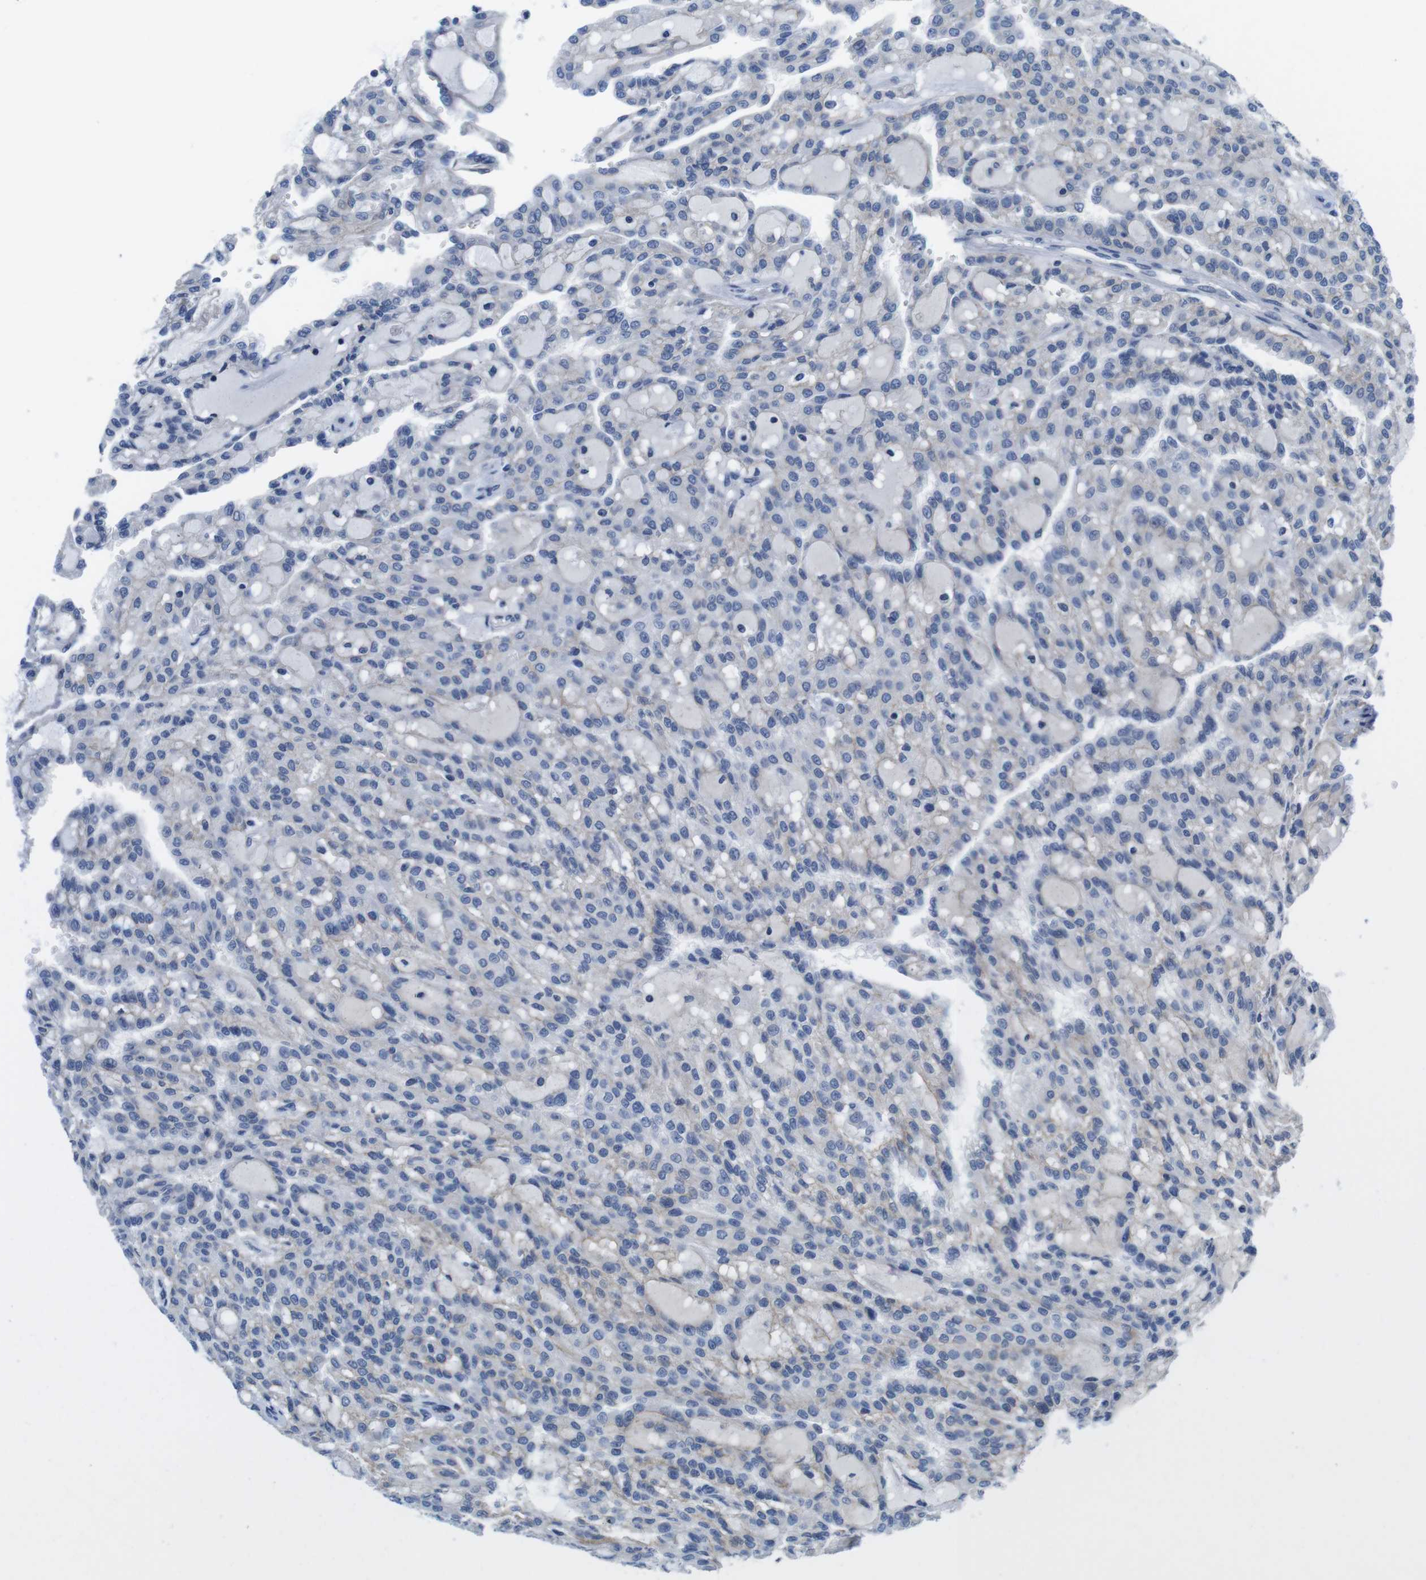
{"staining": {"intensity": "negative", "quantity": "none", "location": "none"}, "tissue": "renal cancer", "cell_type": "Tumor cells", "image_type": "cancer", "snomed": [{"axis": "morphology", "description": "Adenocarcinoma, NOS"}, {"axis": "topography", "description": "Kidney"}], "caption": "There is no significant staining in tumor cells of renal adenocarcinoma.", "gene": "SCRIB", "patient": {"sex": "male", "age": 63}}